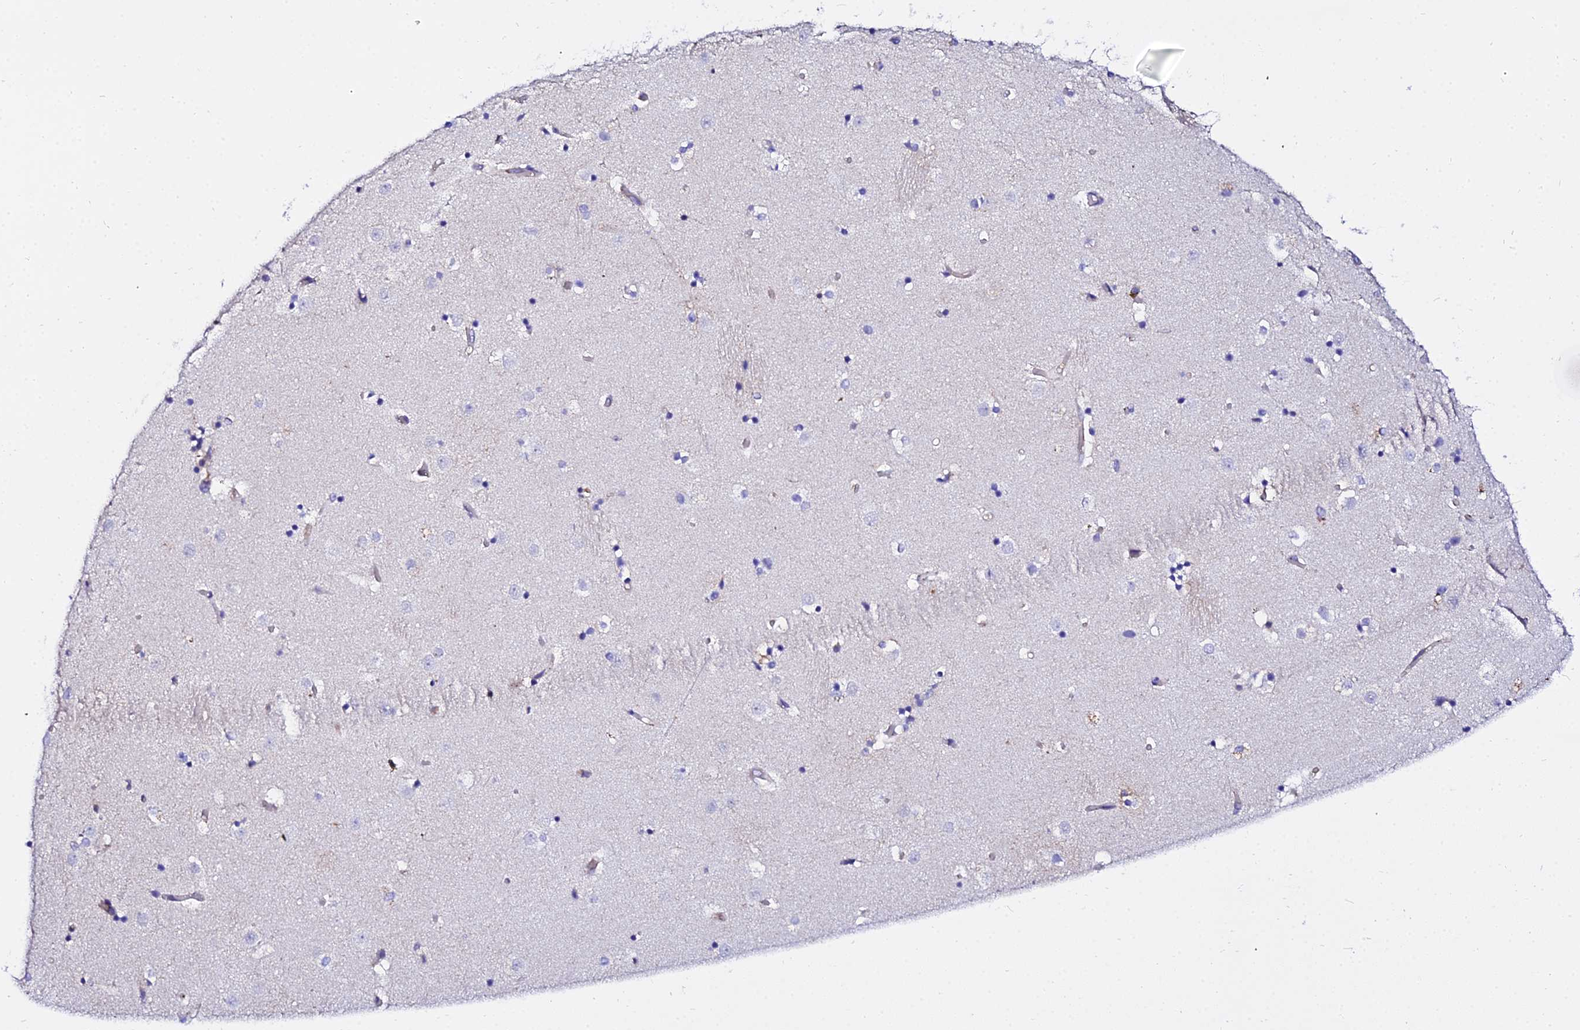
{"staining": {"intensity": "negative", "quantity": "none", "location": "none"}, "tissue": "caudate", "cell_type": "Glial cells", "image_type": "normal", "snomed": [{"axis": "morphology", "description": "Normal tissue, NOS"}, {"axis": "topography", "description": "Lateral ventricle wall"}], "caption": "IHC image of unremarkable human caudate stained for a protein (brown), which exhibits no expression in glial cells.", "gene": "DAW1", "patient": {"sex": "female", "age": 52}}